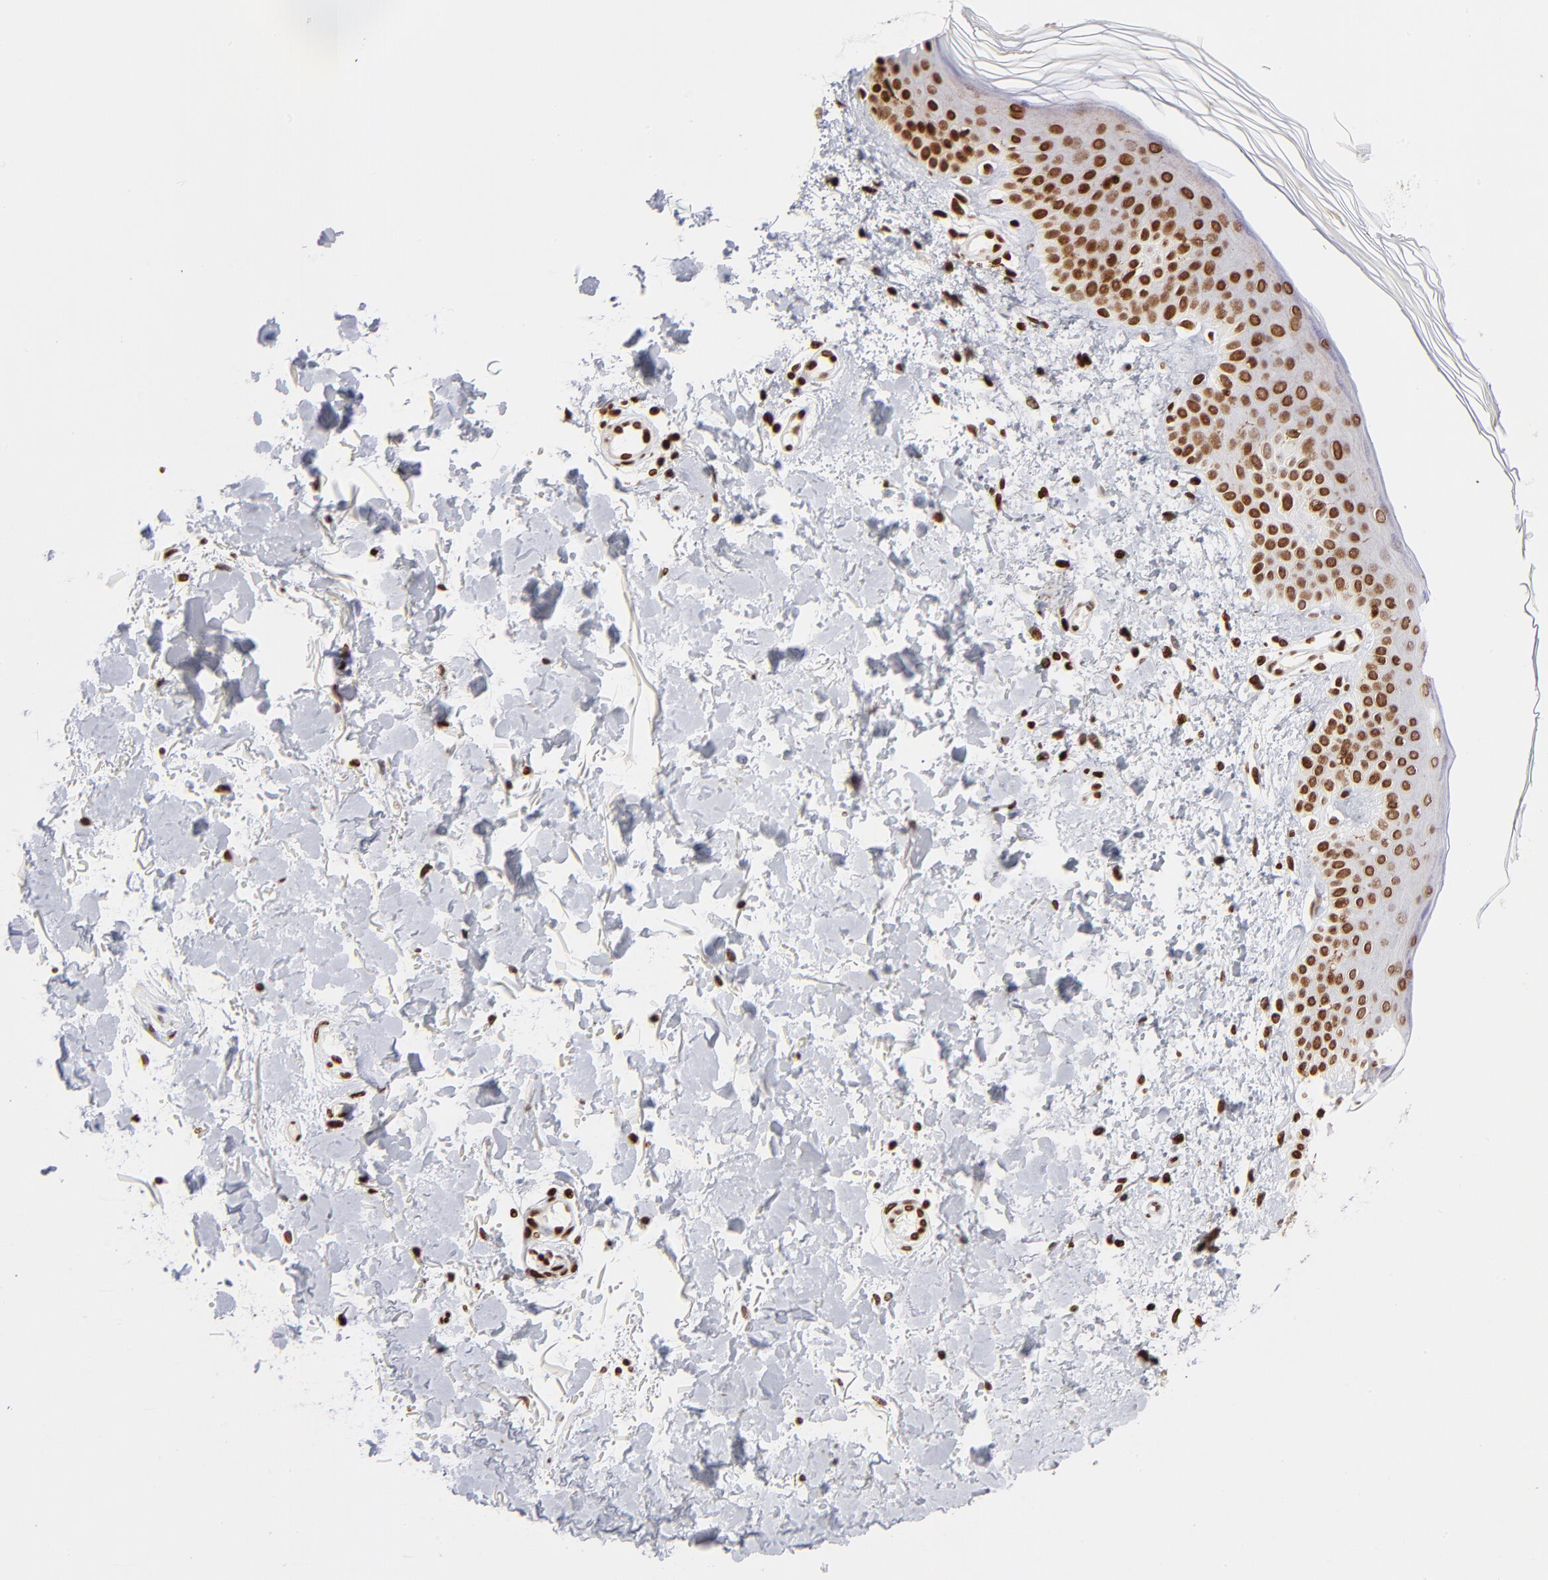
{"staining": {"intensity": "strong", "quantity": ">75%", "location": "nuclear"}, "tissue": "melanoma", "cell_type": "Tumor cells", "image_type": "cancer", "snomed": [{"axis": "morphology", "description": "Normal tissue, NOS"}, {"axis": "morphology", "description": "Malignant melanoma, NOS"}, {"axis": "topography", "description": "Skin"}], "caption": "Brown immunohistochemical staining in malignant melanoma demonstrates strong nuclear positivity in approximately >75% of tumor cells.", "gene": "RTL4", "patient": {"sex": "male", "age": 83}}